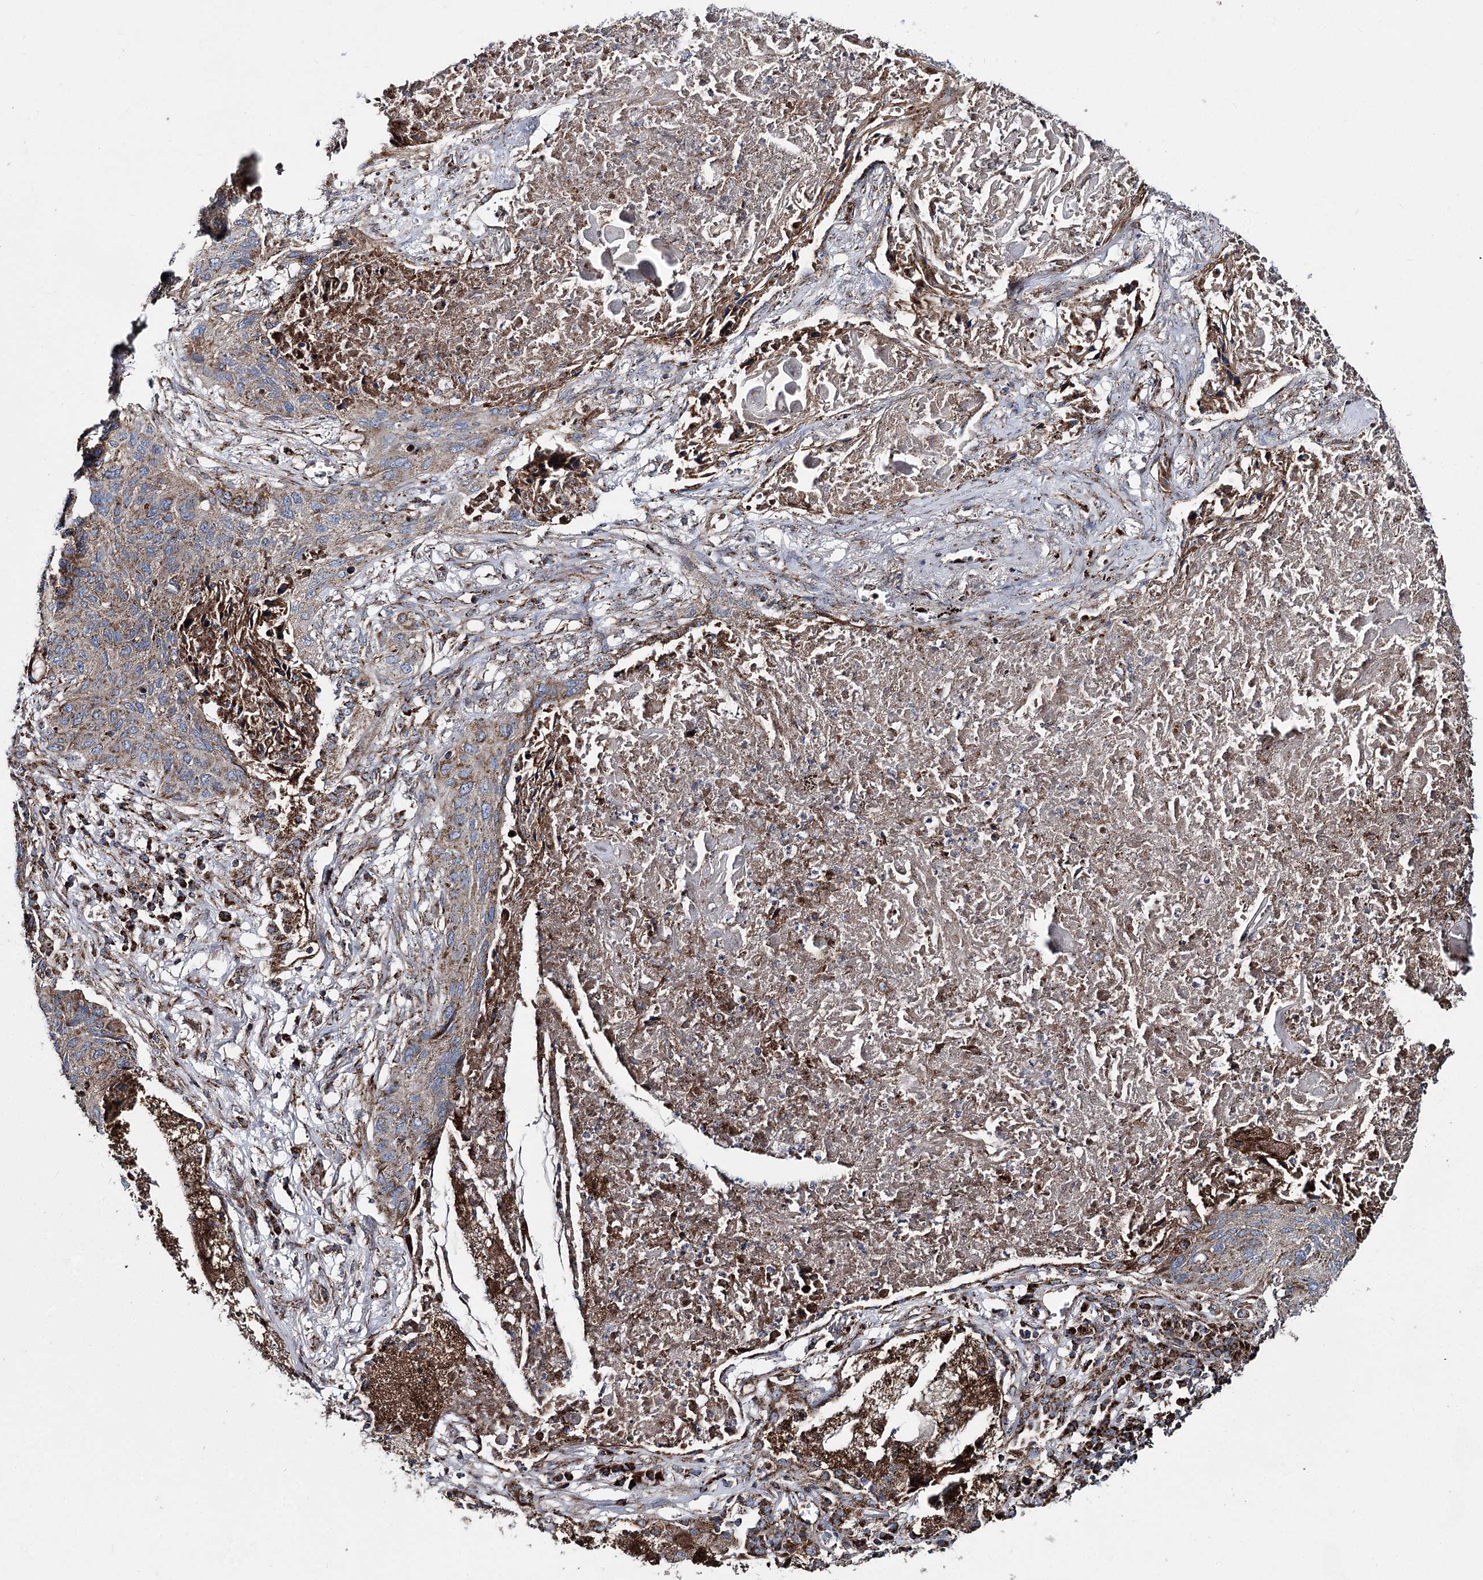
{"staining": {"intensity": "weak", "quantity": "25%-75%", "location": "cytoplasmic/membranous"}, "tissue": "lung cancer", "cell_type": "Tumor cells", "image_type": "cancer", "snomed": [{"axis": "morphology", "description": "Squamous cell carcinoma, NOS"}, {"axis": "topography", "description": "Lung"}], "caption": "A low amount of weak cytoplasmic/membranous positivity is appreciated in approximately 25%-75% of tumor cells in lung squamous cell carcinoma tissue.", "gene": "MSANTD2", "patient": {"sex": "female", "age": 63}}